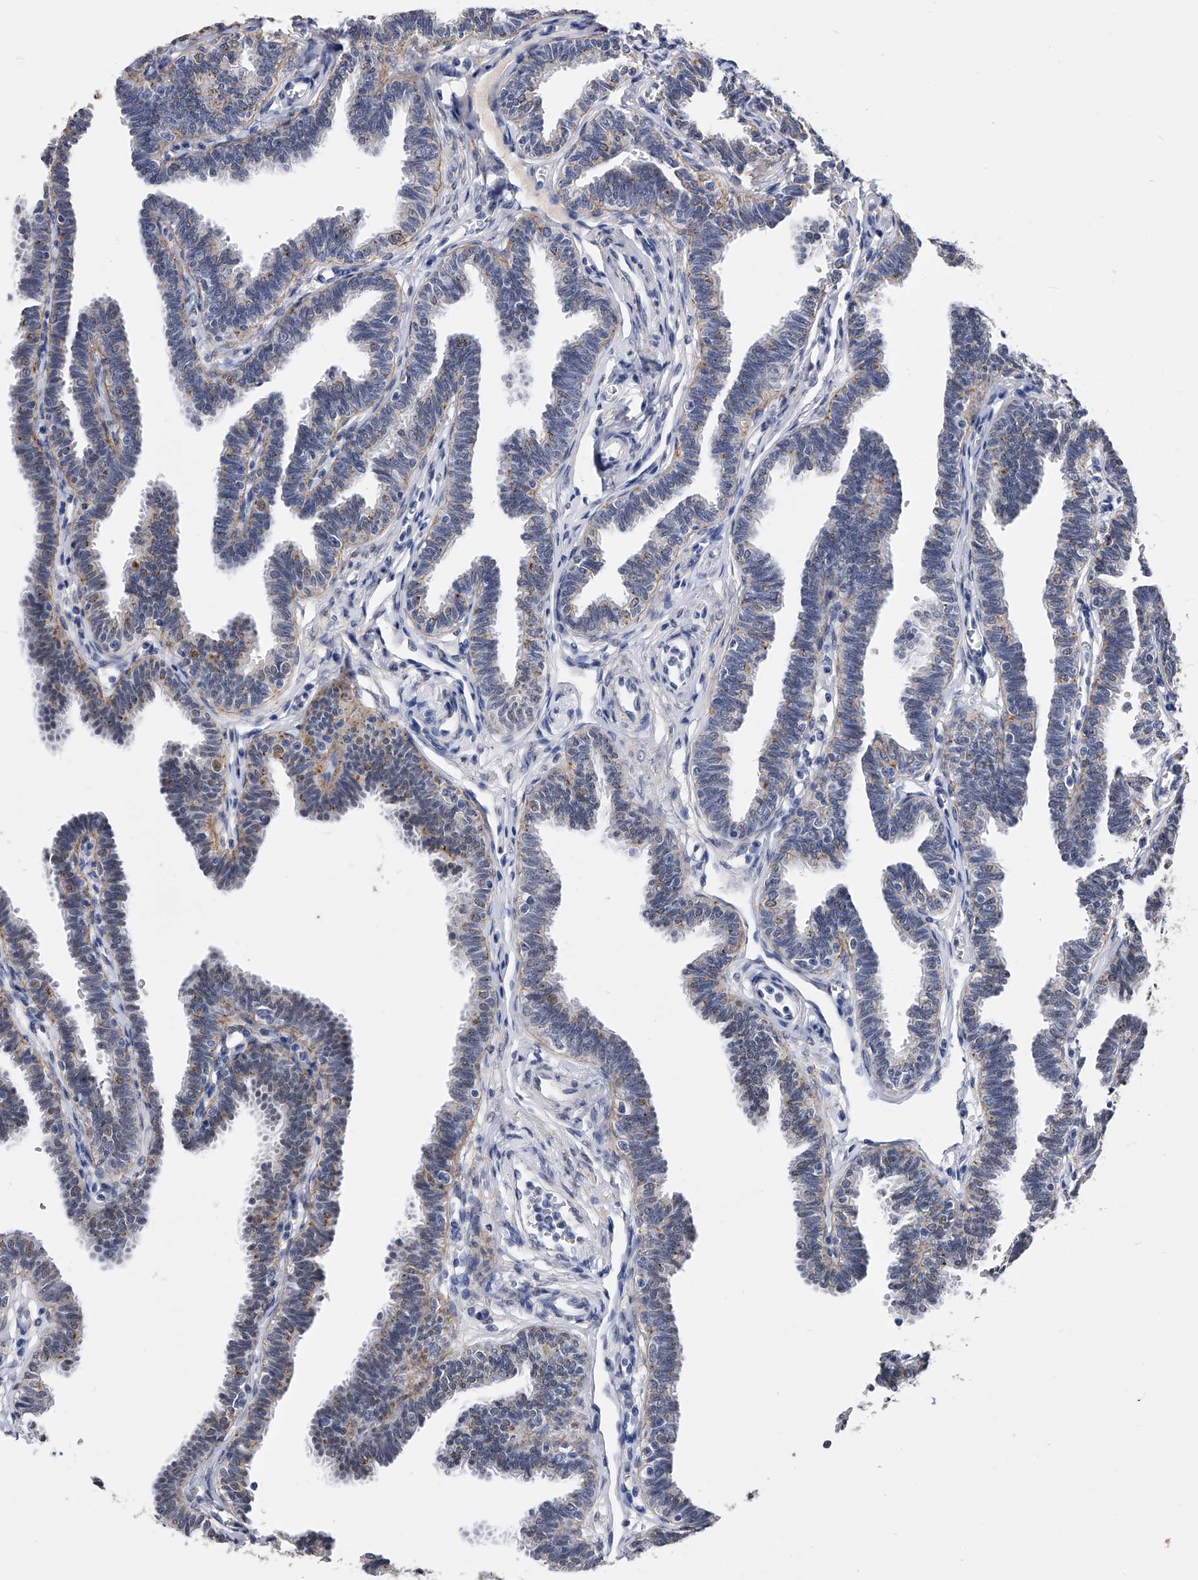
{"staining": {"intensity": "moderate", "quantity": "25%-75%", "location": "cytoplasmic/membranous,nuclear"}, "tissue": "fallopian tube", "cell_type": "Glandular cells", "image_type": "normal", "snomed": [{"axis": "morphology", "description": "Normal tissue, NOS"}, {"axis": "topography", "description": "Fallopian tube"}, {"axis": "topography", "description": "Ovary"}], "caption": "Normal fallopian tube exhibits moderate cytoplasmic/membranous,nuclear staining in about 25%-75% of glandular cells, visualized by immunohistochemistry. The staining was performed using DAB (3,3'-diaminobenzidine), with brown indicating positive protein expression. Nuclei are stained blue with hematoxylin.", "gene": "ZNF529", "patient": {"sex": "female", "age": 23}}